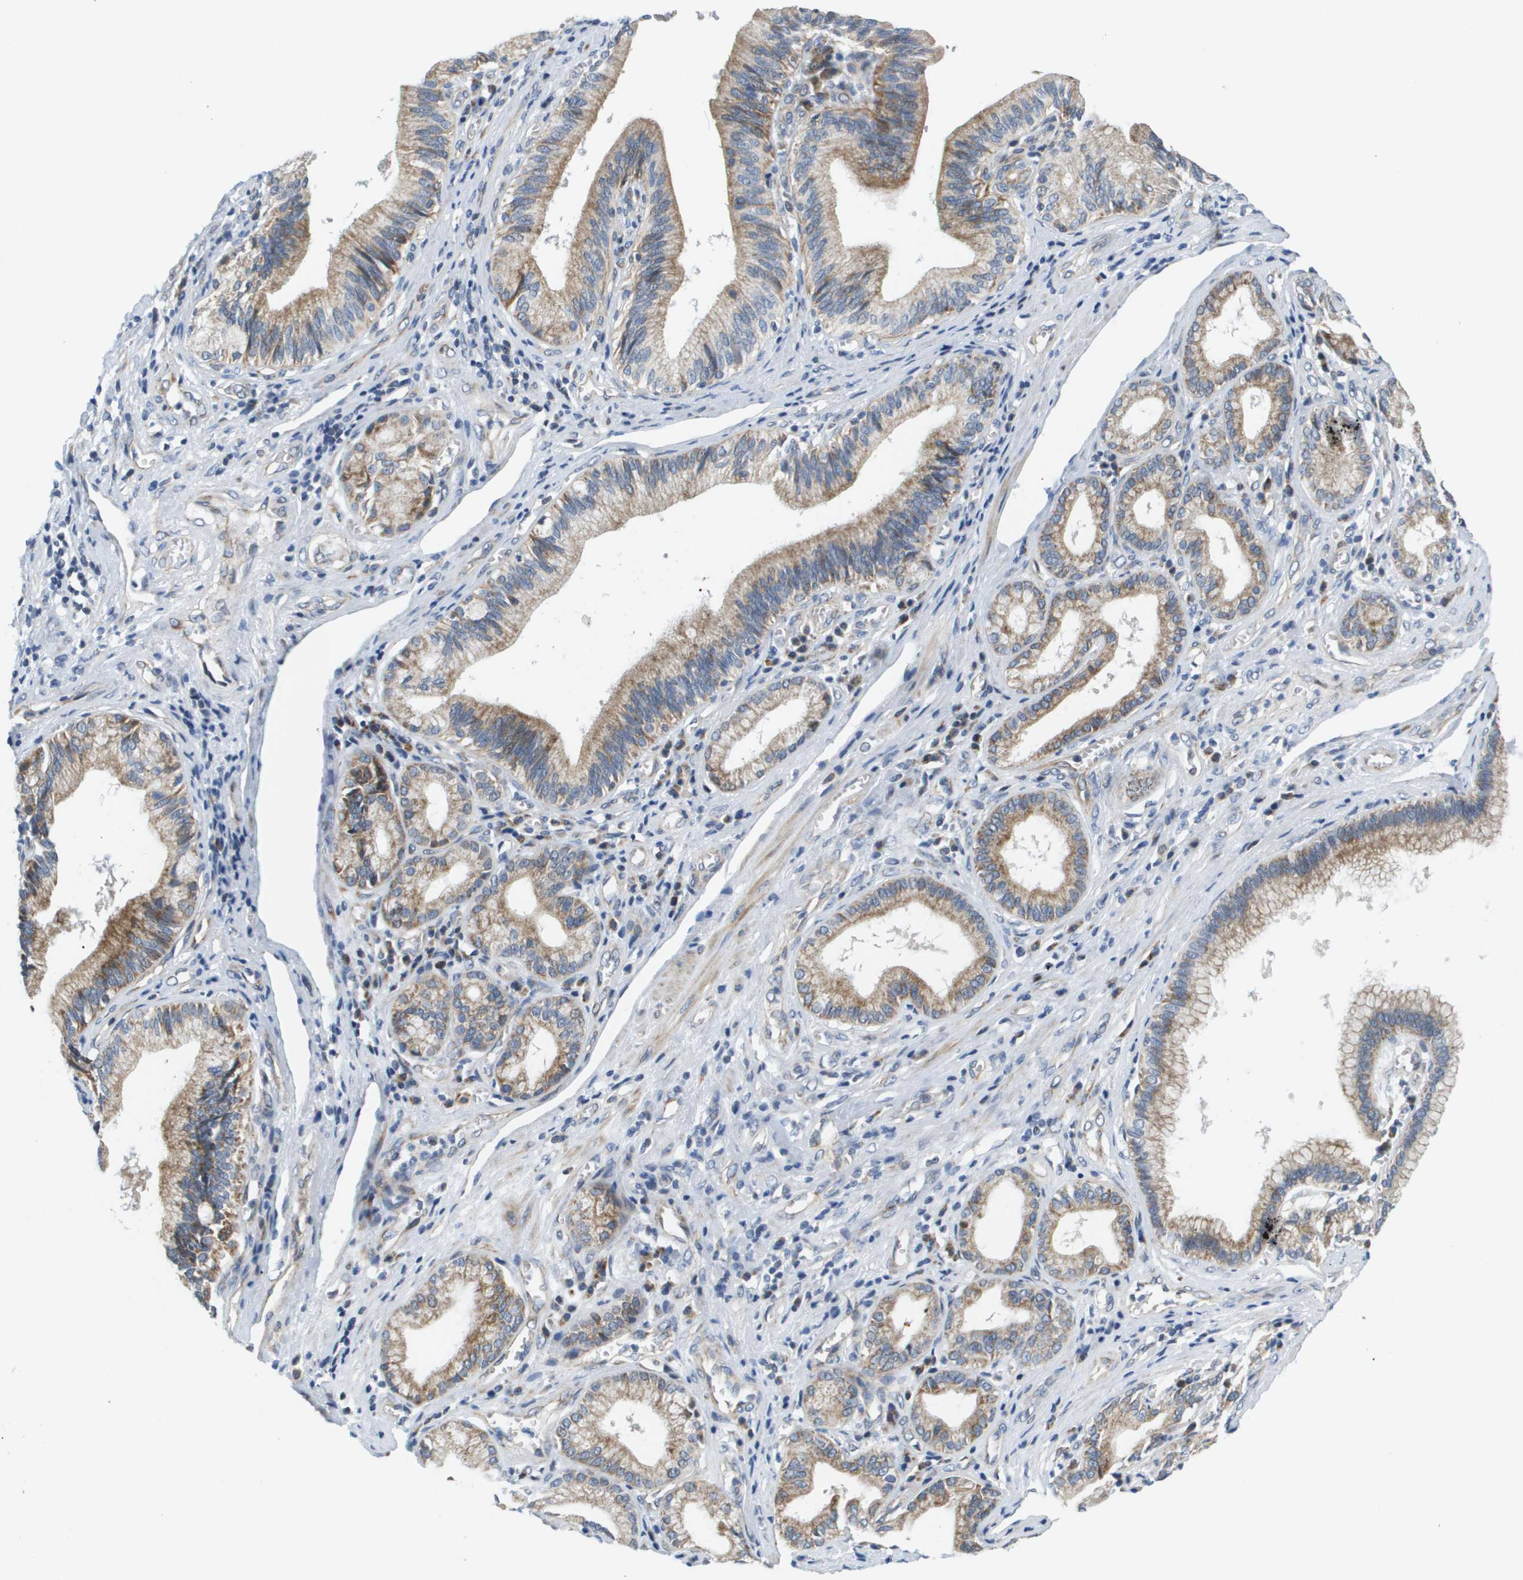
{"staining": {"intensity": "weak", "quantity": ">75%", "location": "cytoplasmic/membranous"}, "tissue": "pancreatic cancer", "cell_type": "Tumor cells", "image_type": "cancer", "snomed": [{"axis": "morphology", "description": "Adenocarcinoma, NOS"}, {"axis": "topography", "description": "Pancreas"}], "caption": "The immunohistochemical stain highlights weak cytoplasmic/membranous expression in tumor cells of adenocarcinoma (pancreatic) tissue. Immunohistochemistry (ihc) stains the protein of interest in brown and the nuclei are stained blue.", "gene": "KRT23", "patient": {"sex": "female", "age": 75}}